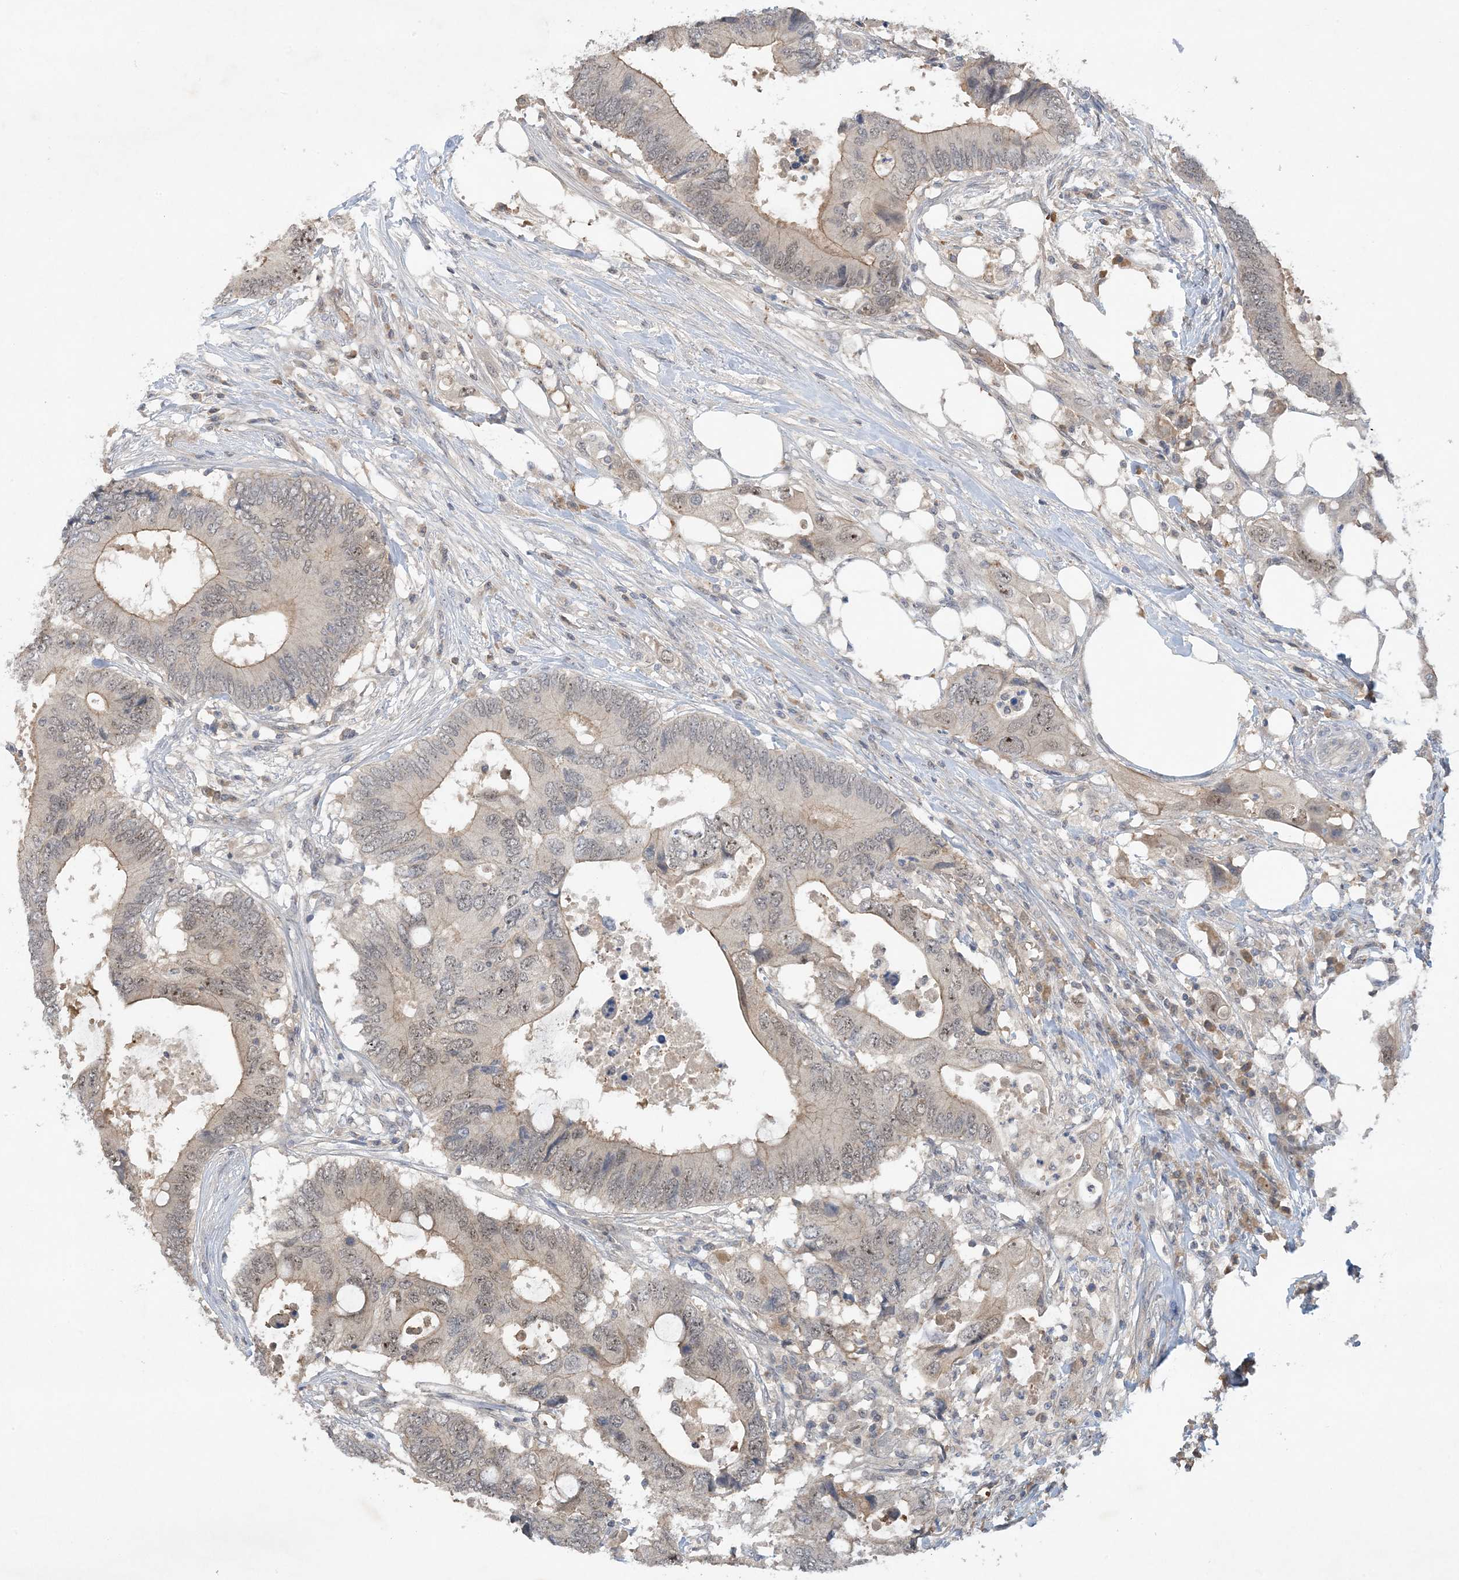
{"staining": {"intensity": "weak", "quantity": "25%-75%", "location": "cytoplasmic/membranous,nuclear"}, "tissue": "colorectal cancer", "cell_type": "Tumor cells", "image_type": "cancer", "snomed": [{"axis": "morphology", "description": "Adenocarcinoma, NOS"}, {"axis": "topography", "description": "Colon"}], "caption": "A photomicrograph of human adenocarcinoma (colorectal) stained for a protein displays weak cytoplasmic/membranous and nuclear brown staining in tumor cells. Using DAB (3,3'-diaminobenzidine) (brown) and hematoxylin (blue) stains, captured at high magnification using brightfield microscopy.", "gene": "UBE2E1", "patient": {"sex": "male", "age": 71}}